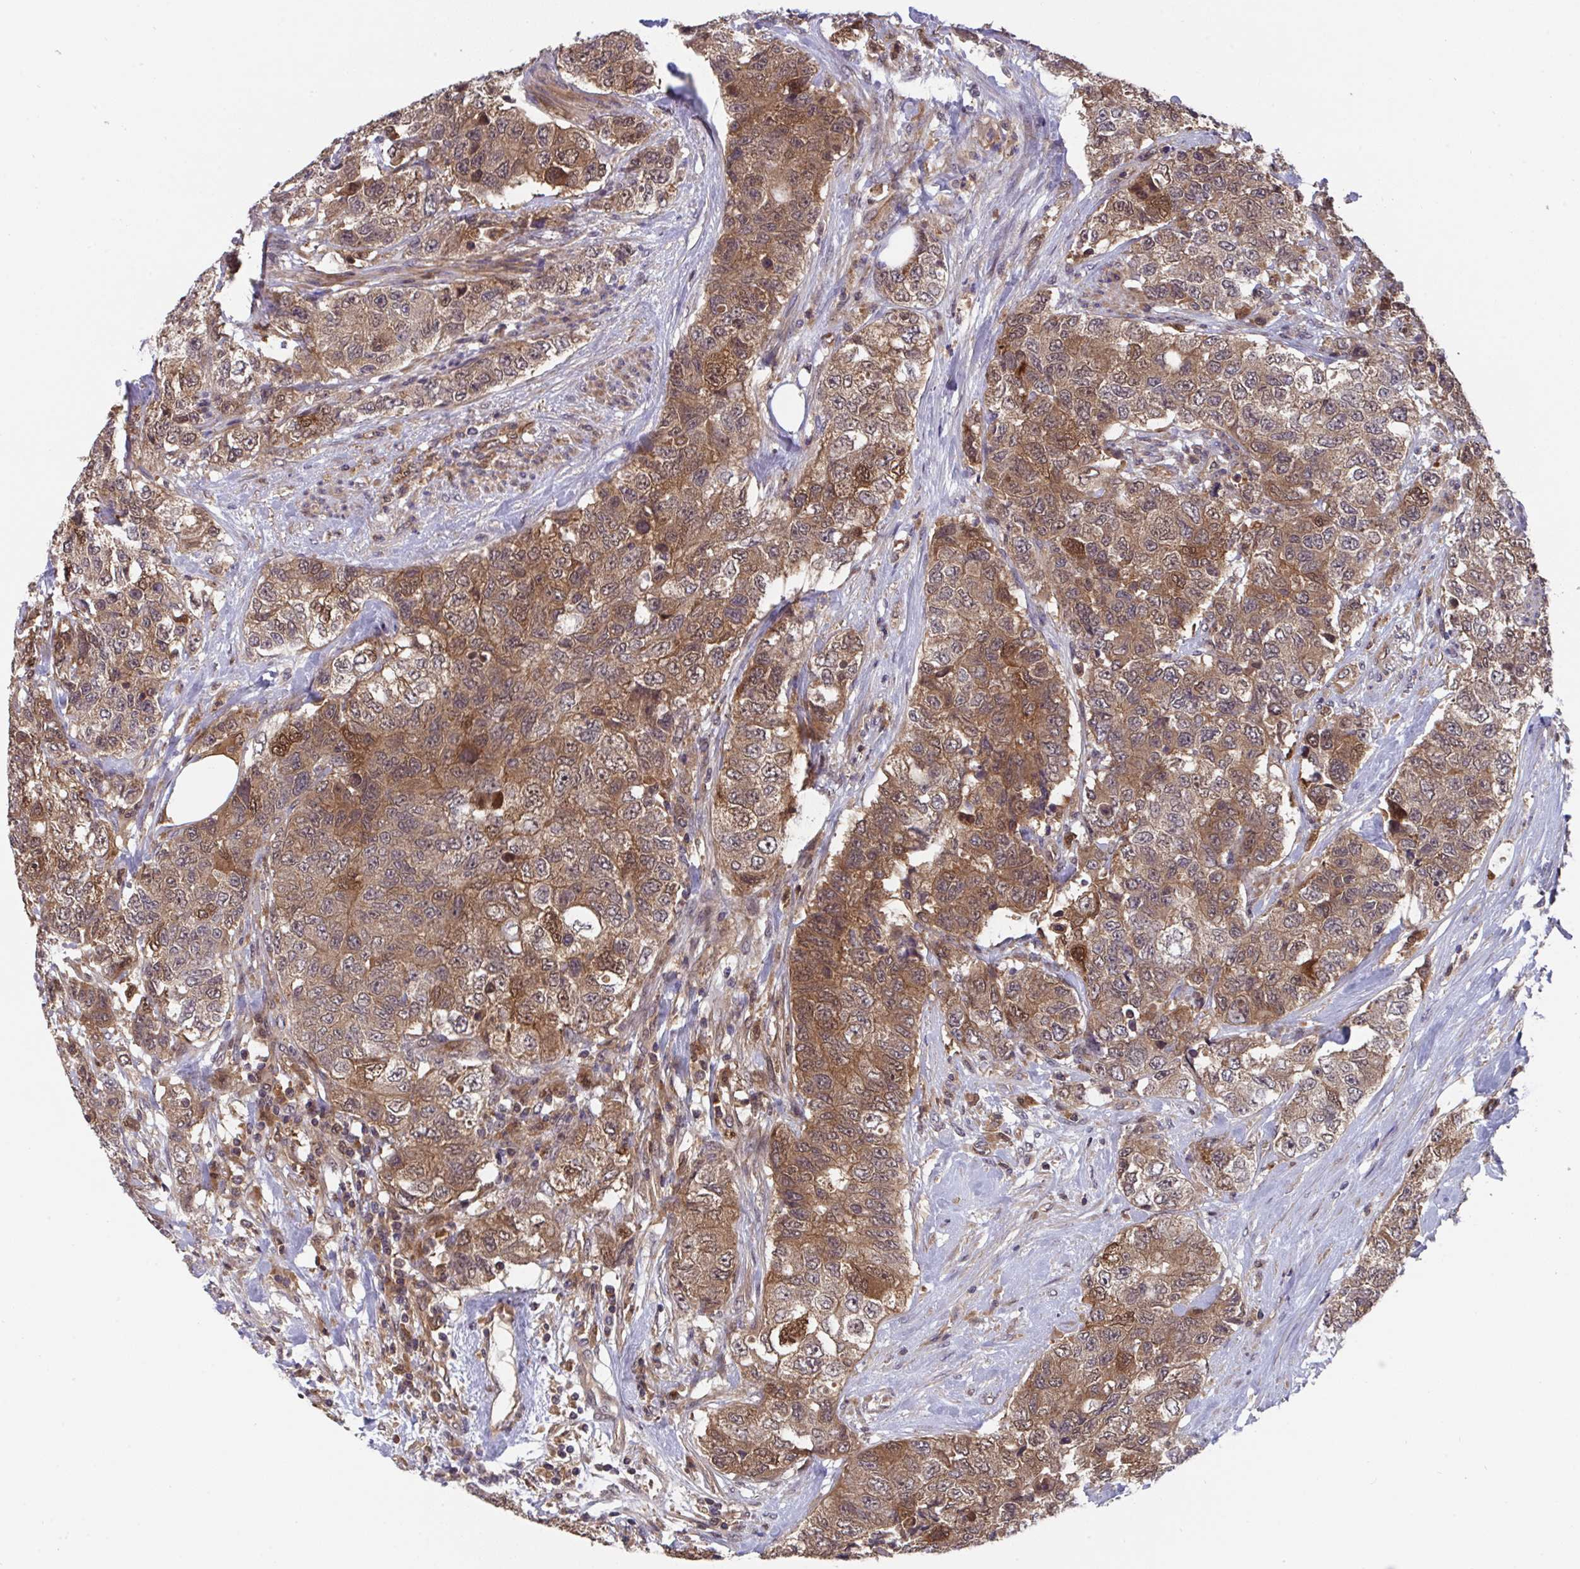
{"staining": {"intensity": "moderate", "quantity": ">75%", "location": "cytoplasmic/membranous,nuclear"}, "tissue": "urothelial cancer", "cell_type": "Tumor cells", "image_type": "cancer", "snomed": [{"axis": "morphology", "description": "Urothelial carcinoma, High grade"}, {"axis": "topography", "description": "Urinary bladder"}], "caption": "Protein expression analysis of high-grade urothelial carcinoma demonstrates moderate cytoplasmic/membranous and nuclear staining in approximately >75% of tumor cells.", "gene": "TIGAR", "patient": {"sex": "female", "age": 78}}